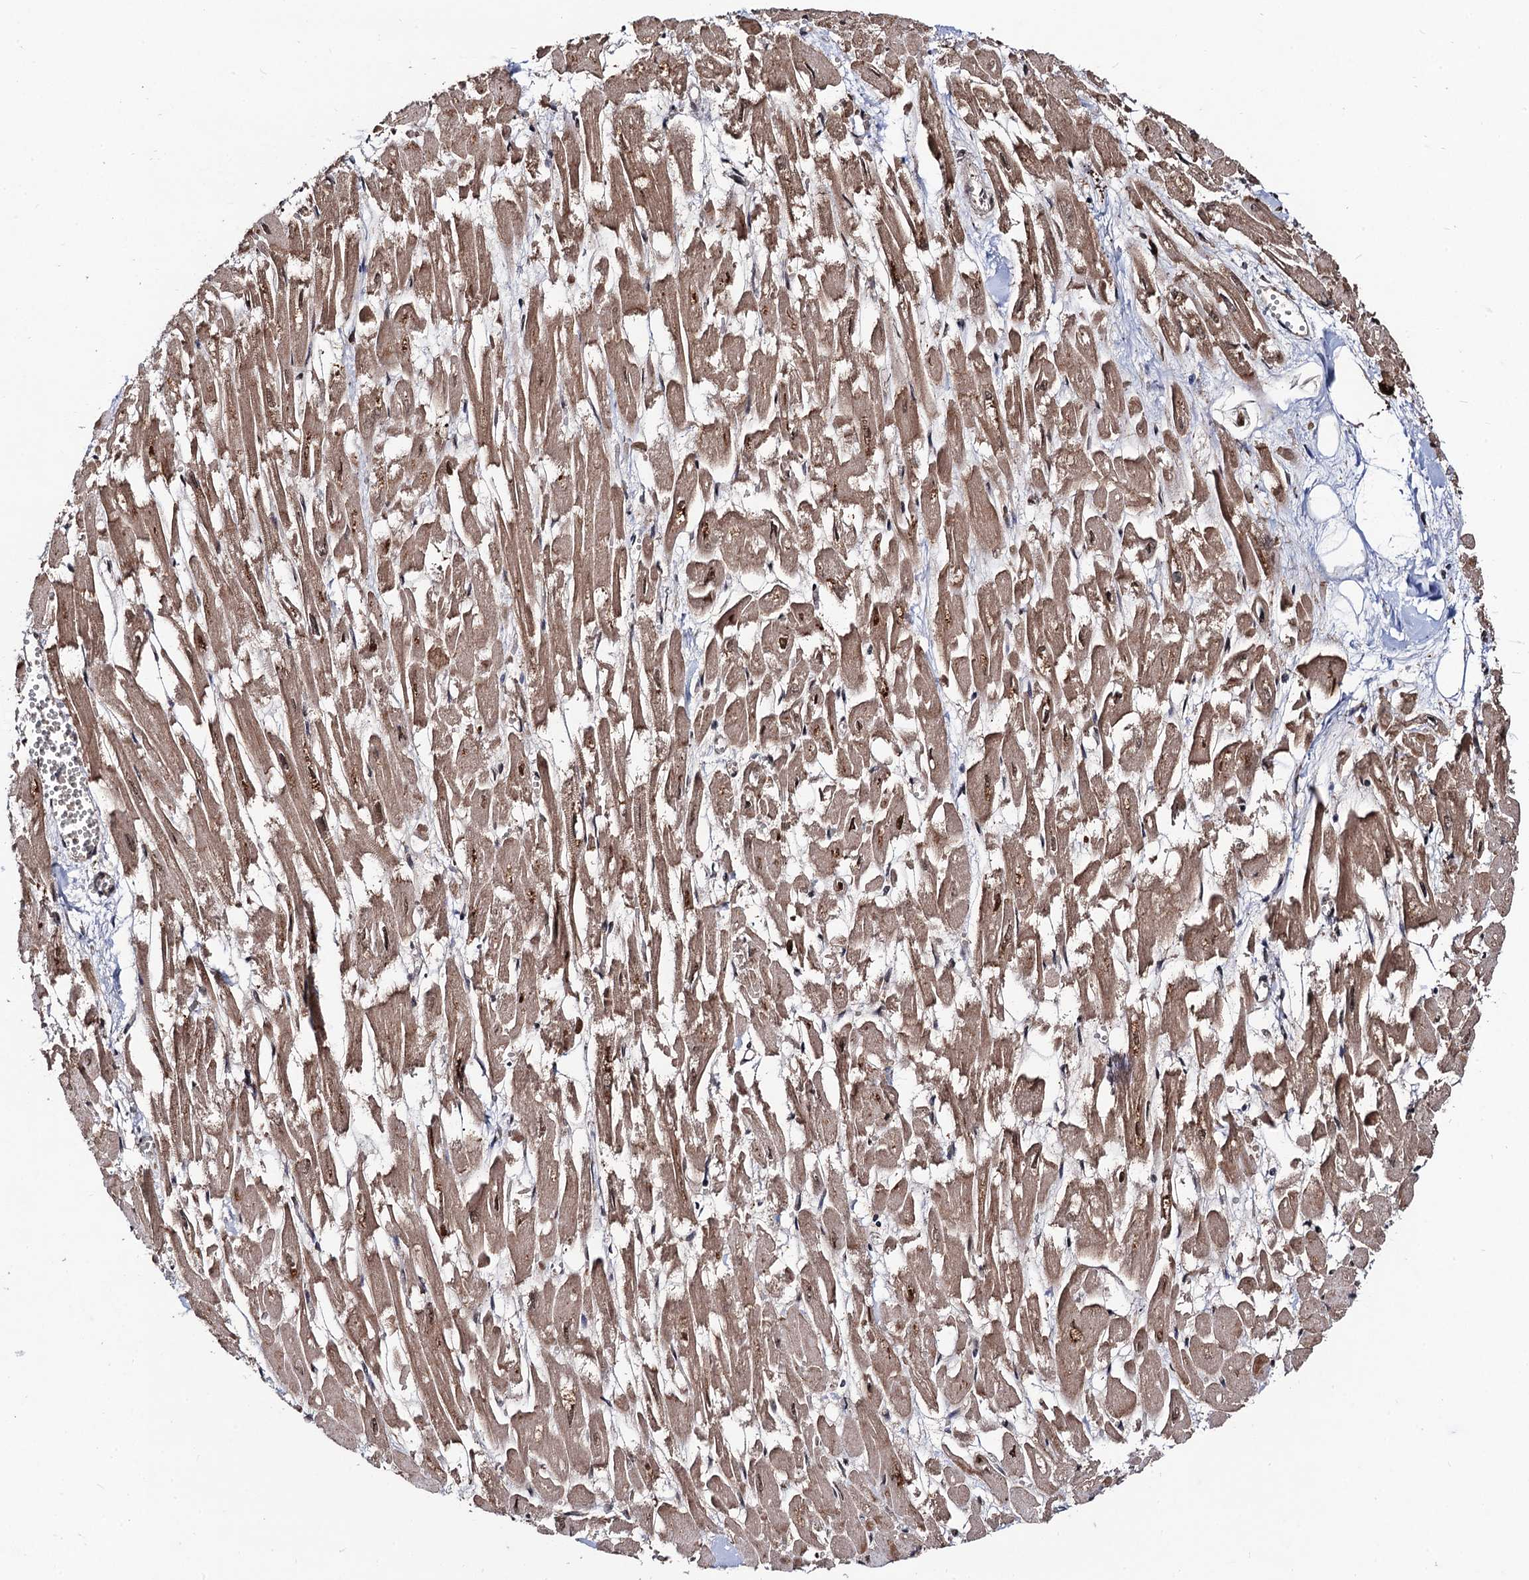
{"staining": {"intensity": "moderate", "quantity": ">75%", "location": "cytoplasmic/membranous,nuclear"}, "tissue": "heart muscle", "cell_type": "Cardiomyocytes", "image_type": "normal", "snomed": [{"axis": "morphology", "description": "Normal tissue, NOS"}, {"axis": "topography", "description": "Heart"}], "caption": "A photomicrograph of human heart muscle stained for a protein demonstrates moderate cytoplasmic/membranous,nuclear brown staining in cardiomyocytes. (DAB IHC, brown staining for protein, blue staining for nuclei).", "gene": "SFSWAP", "patient": {"sex": "male", "age": 54}}